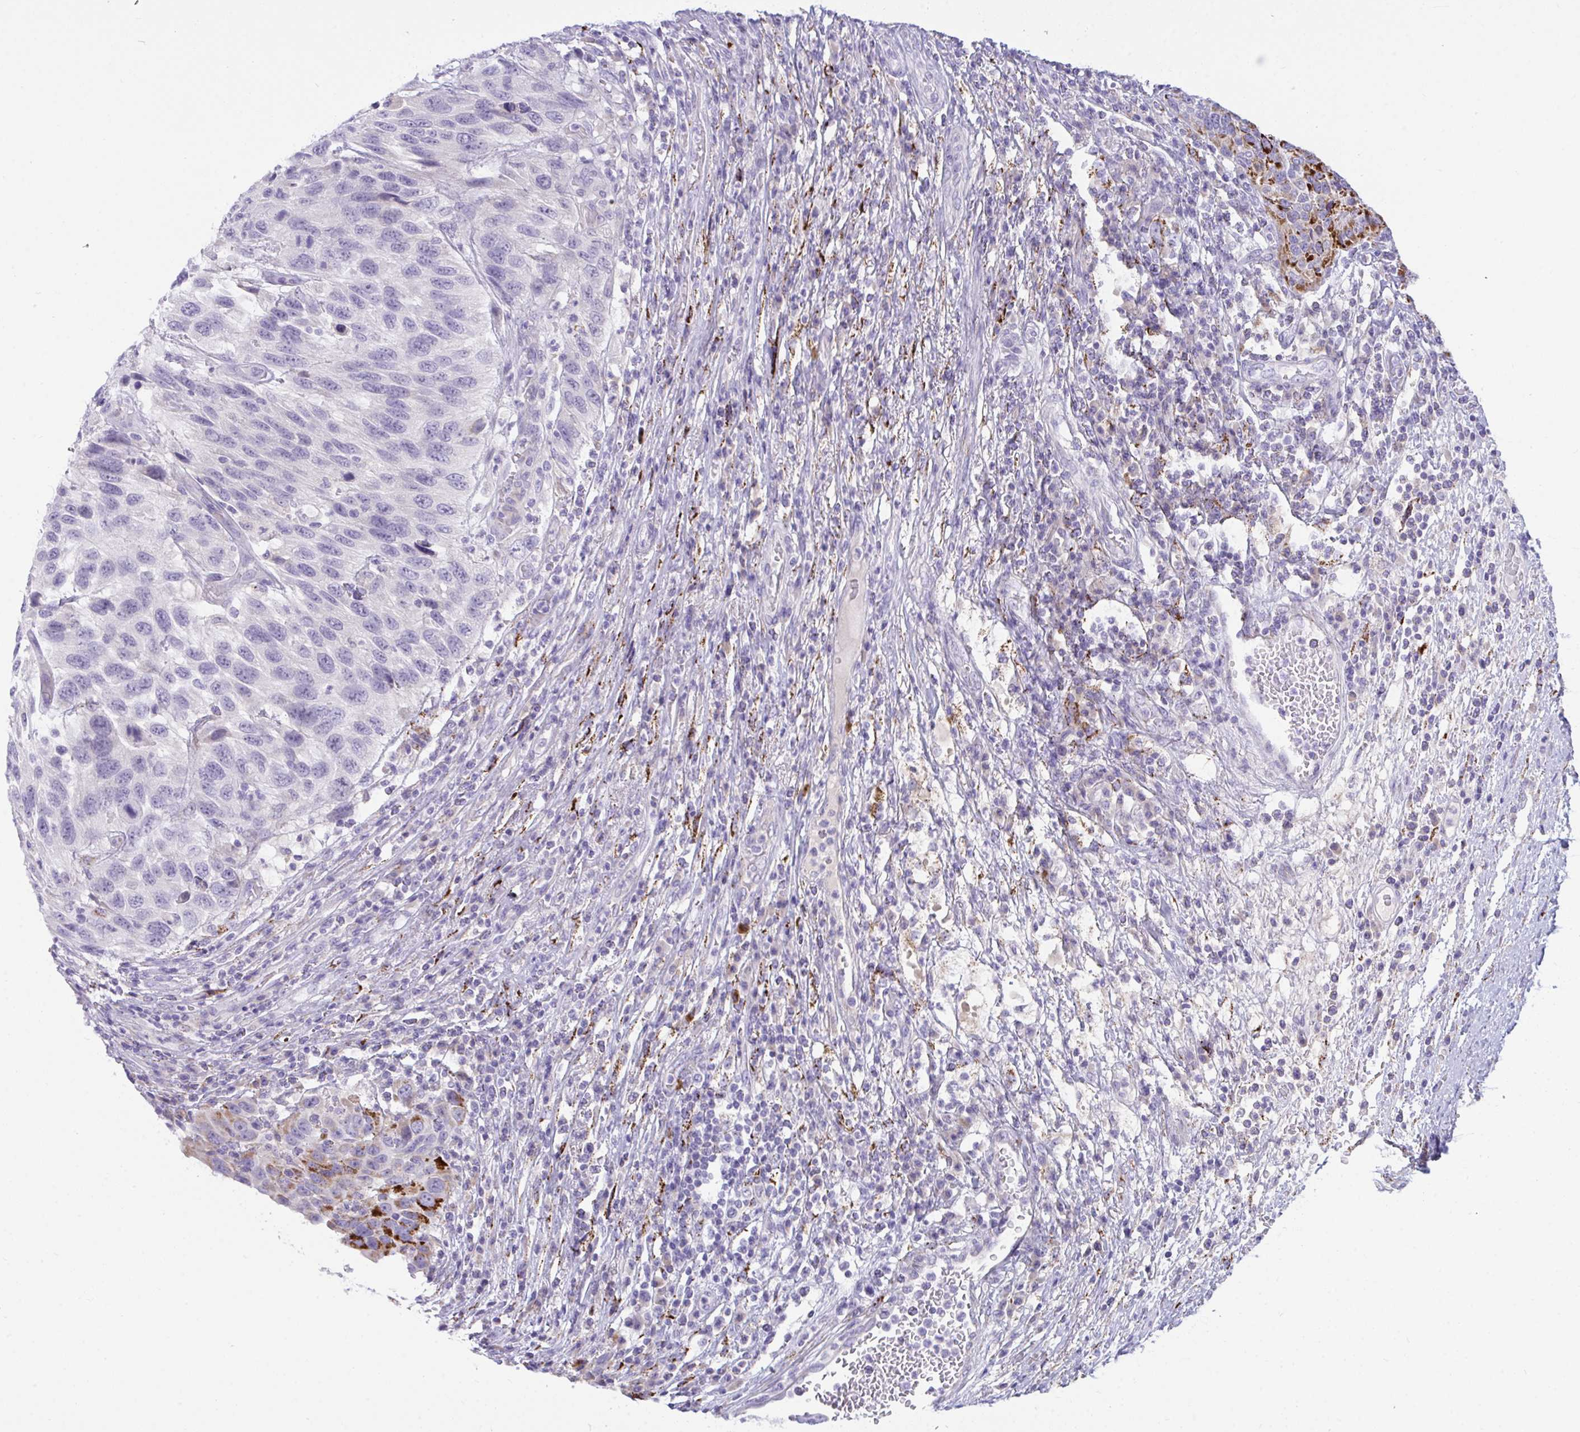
{"staining": {"intensity": "negative", "quantity": "none", "location": "none"}, "tissue": "urothelial cancer", "cell_type": "Tumor cells", "image_type": "cancer", "snomed": [{"axis": "morphology", "description": "Urothelial carcinoma, High grade"}, {"axis": "topography", "description": "Urinary bladder"}], "caption": "Tumor cells are negative for brown protein staining in urothelial cancer.", "gene": "SEMA6B", "patient": {"sex": "female", "age": 70}}